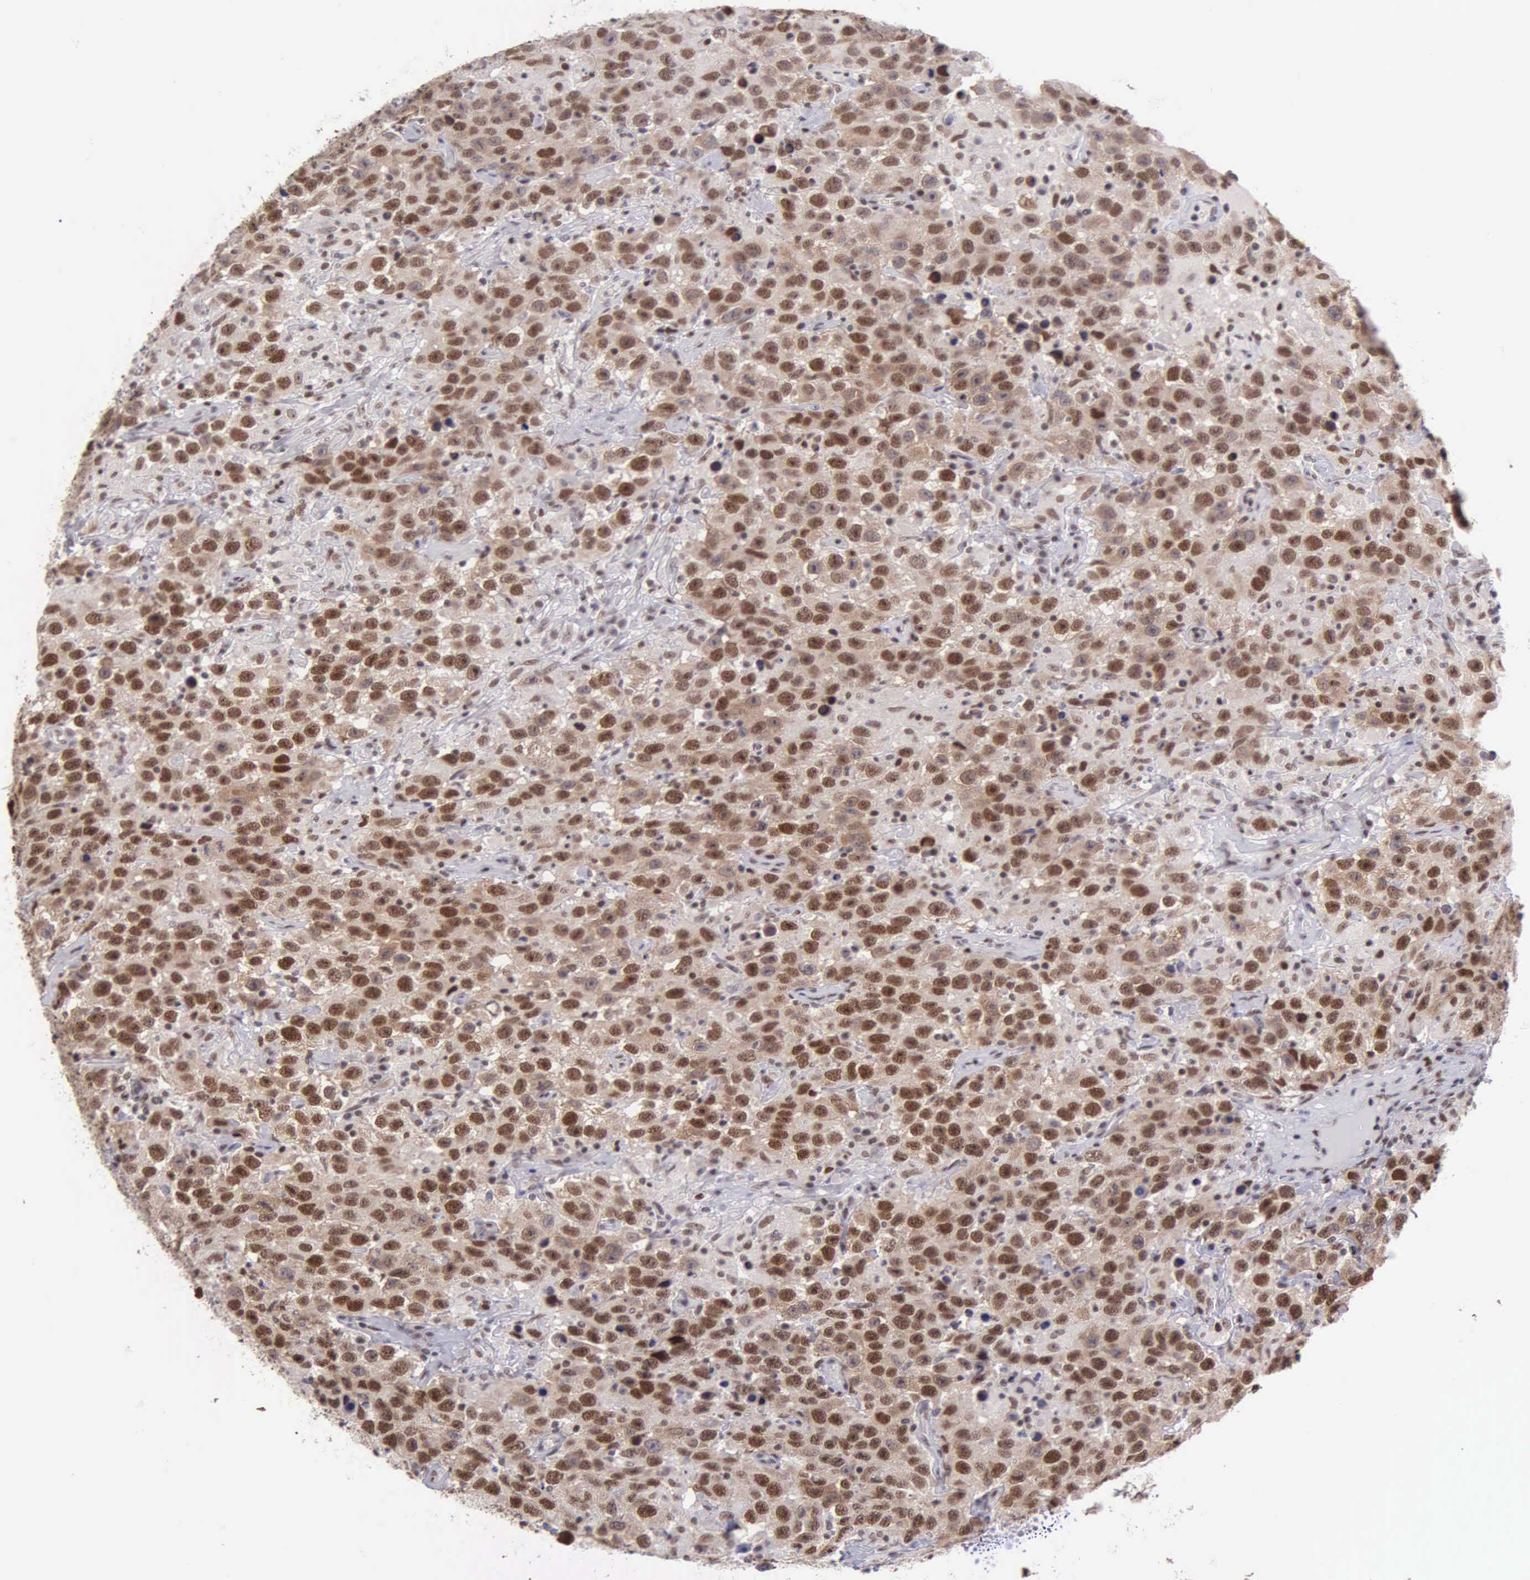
{"staining": {"intensity": "strong", "quantity": ">75%", "location": "cytoplasmic/membranous,nuclear"}, "tissue": "testis cancer", "cell_type": "Tumor cells", "image_type": "cancer", "snomed": [{"axis": "morphology", "description": "Seminoma, NOS"}, {"axis": "topography", "description": "Testis"}], "caption": "Testis cancer (seminoma) stained with a brown dye reveals strong cytoplasmic/membranous and nuclear positive staining in about >75% of tumor cells.", "gene": "UBR7", "patient": {"sex": "male", "age": 41}}